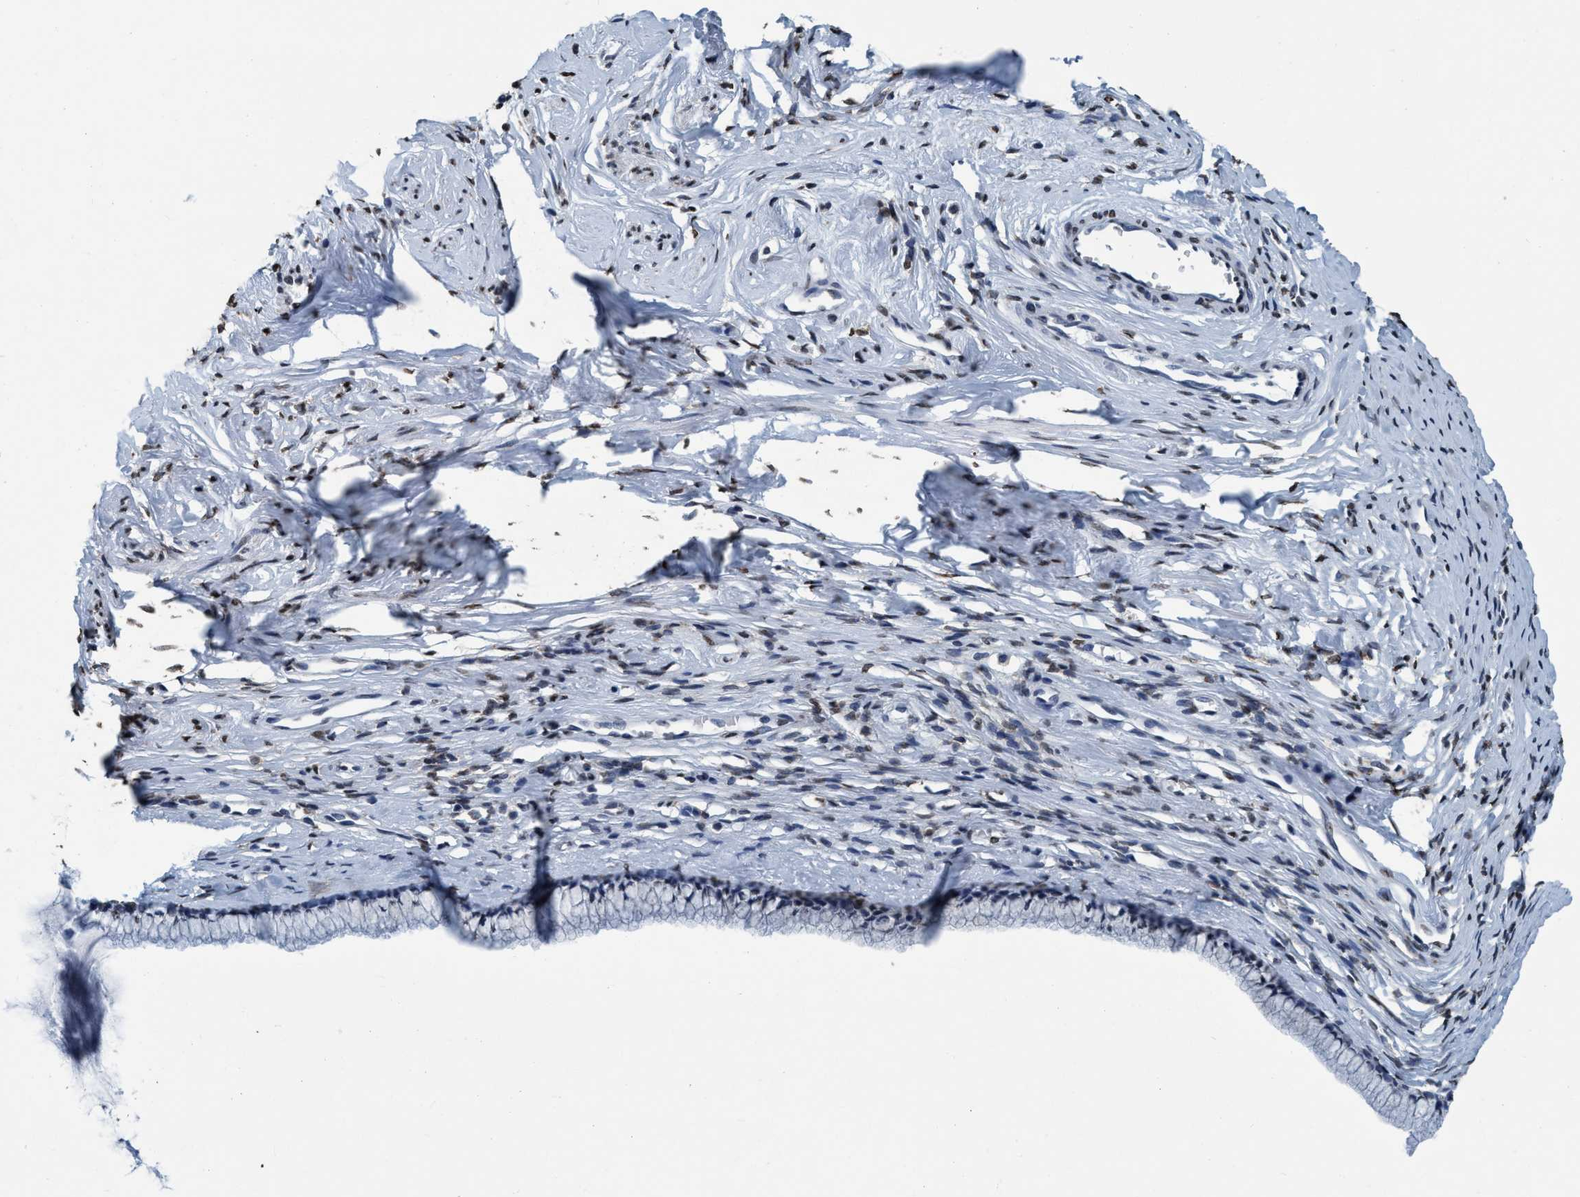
{"staining": {"intensity": "negative", "quantity": "none", "location": "none"}, "tissue": "cervix", "cell_type": "Glandular cells", "image_type": "normal", "snomed": [{"axis": "morphology", "description": "Normal tissue, NOS"}, {"axis": "topography", "description": "Cervix"}], "caption": "Immunohistochemistry (IHC) photomicrograph of benign cervix: human cervix stained with DAB shows no significant protein staining in glandular cells.", "gene": "CCNE2", "patient": {"sex": "female", "age": 77}}